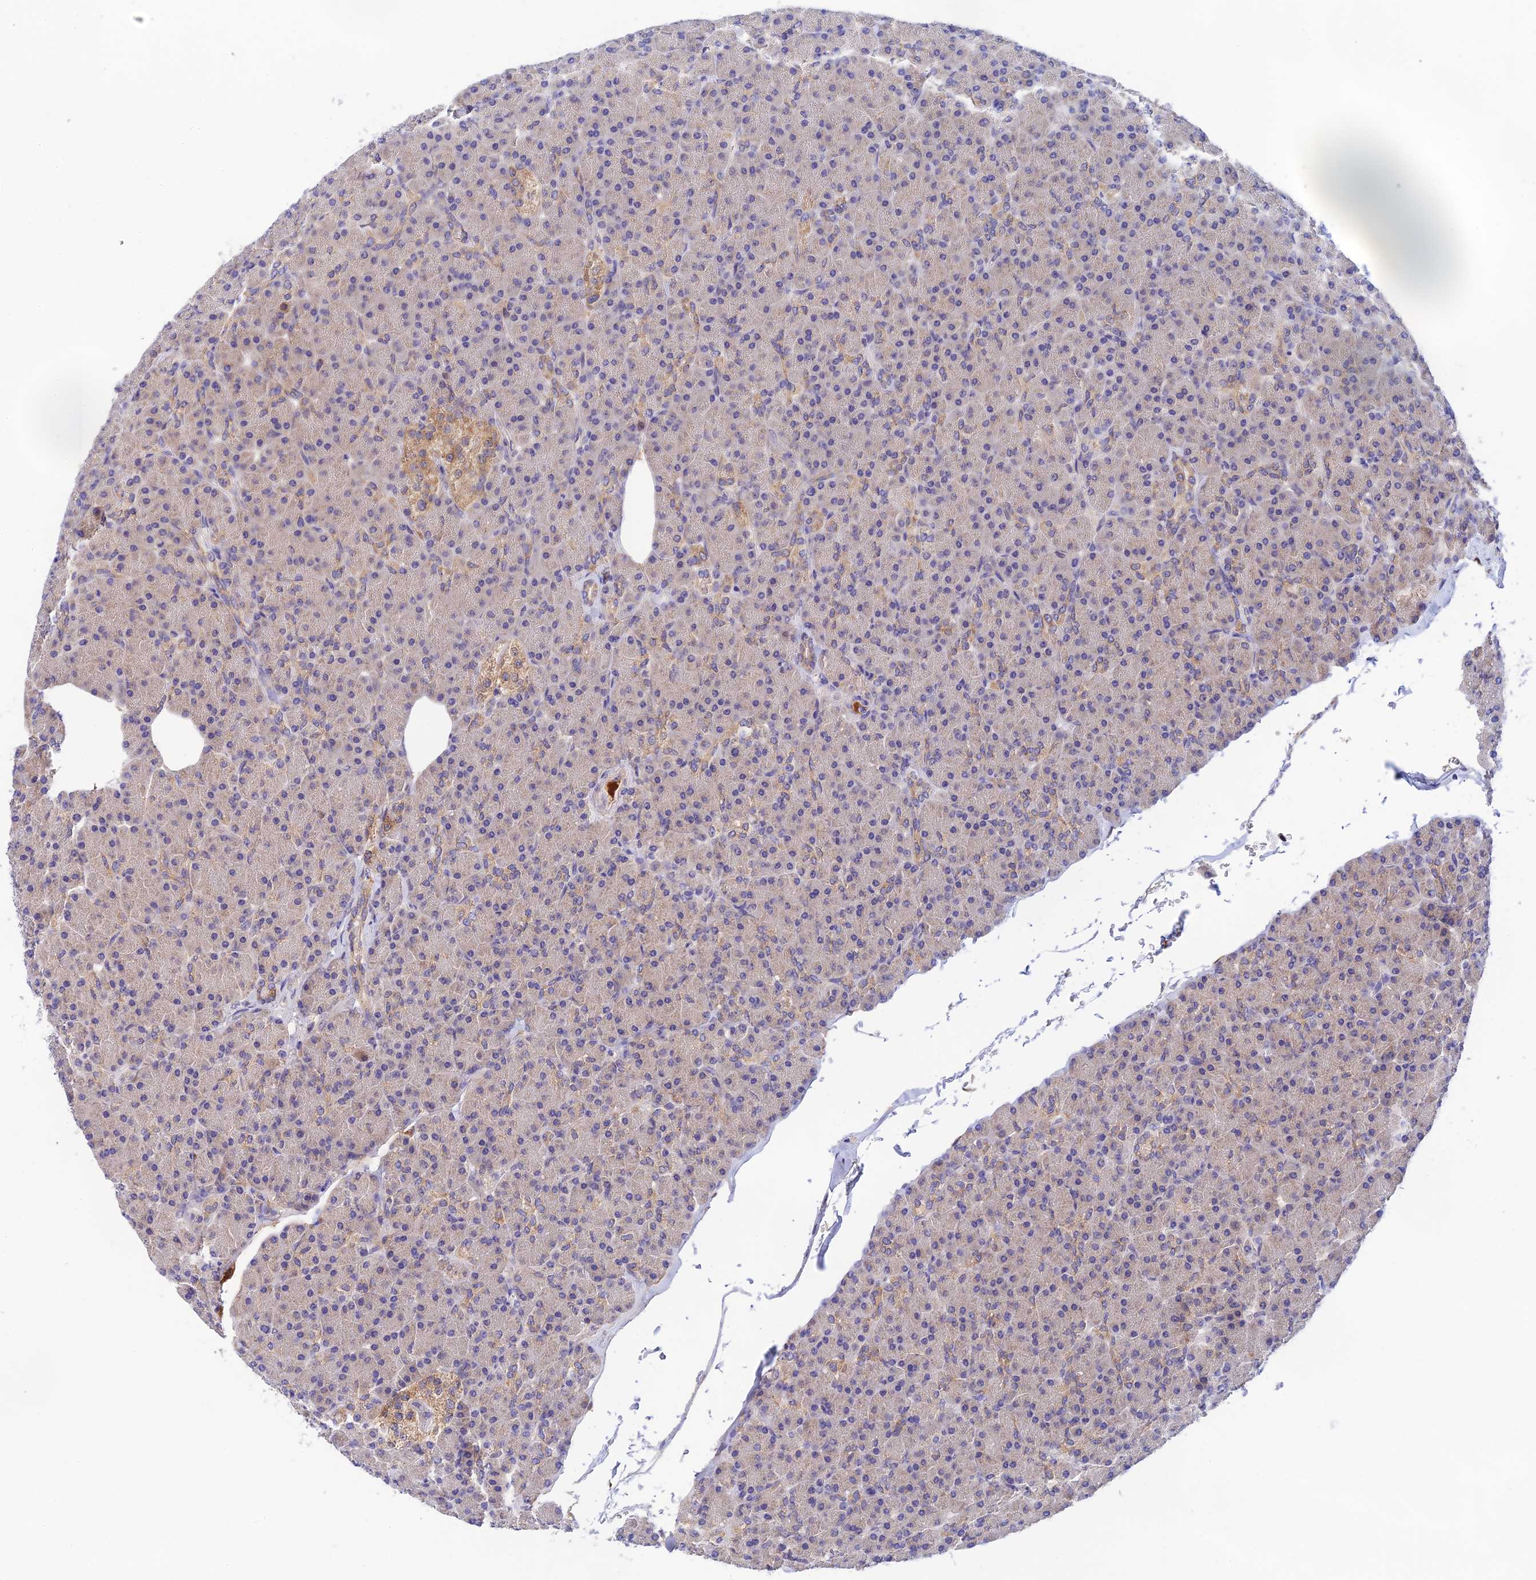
{"staining": {"intensity": "weak", "quantity": "25%-75%", "location": "cytoplasmic/membranous"}, "tissue": "pancreas", "cell_type": "Exocrine glandular cells", "image_type": "normal", "snomed": [{"axis": "morphology", "description": "Normal tissue, NOS"}, {"axis": "topography", "description": "Pancreas"}], "caption": "Weak cytoplasmic/membranous positivity is identified in about 25%-75% of exocrine glandular cells in benign pancreas. (DAB IHC with brightfield microscopy, high magnification).", "gene": "RANBP6", "patient": {"sex": "female", "age": 43}}